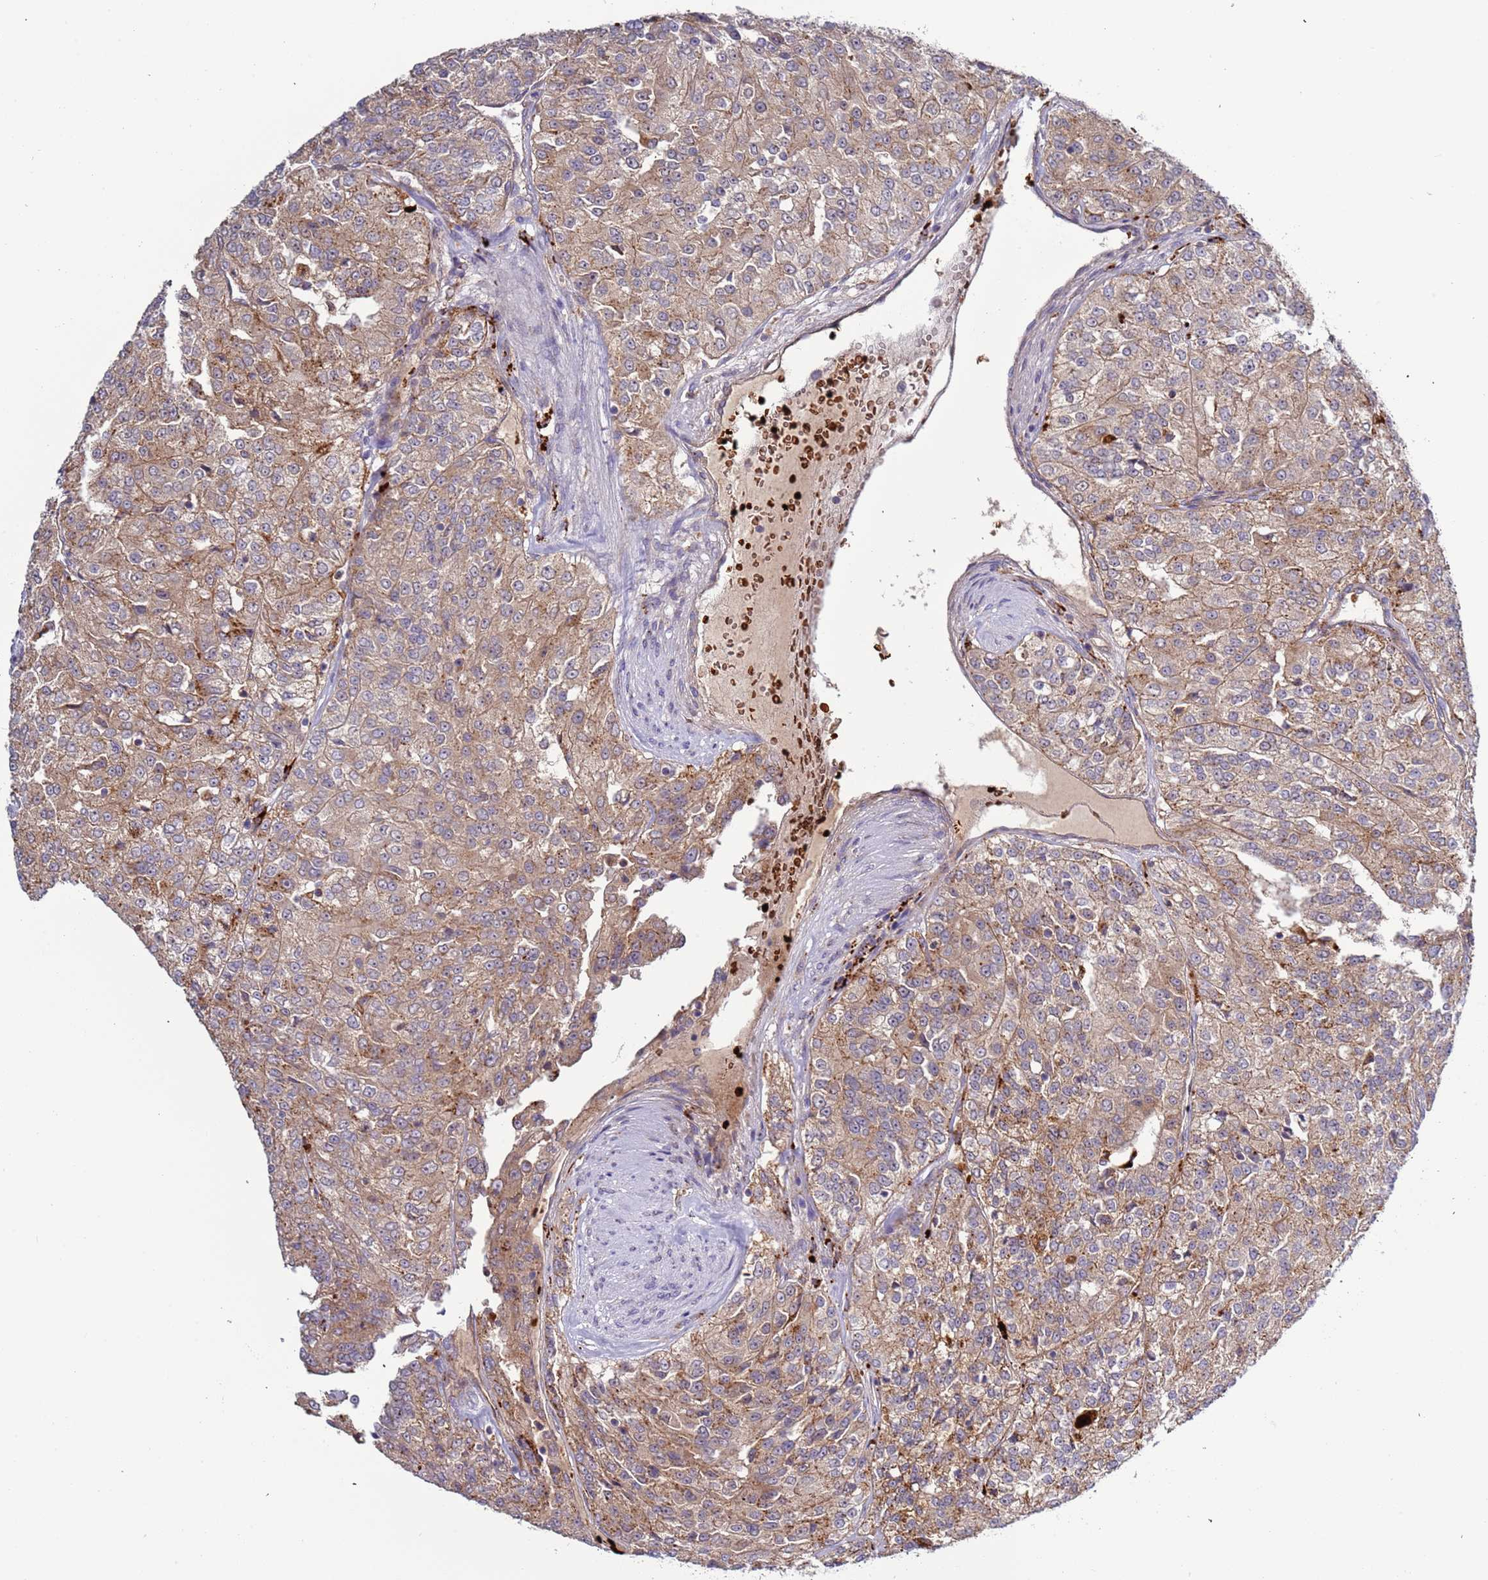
{"staining": {"intensity": "moderate", "quantity": ">75%", "location": "cytoplasmic/membranous"}, "tissue": "renal cancer", "cell_type": "Tumor cells", "image_type": "cancer", "snomed": [{"axis": "morphology", "description": "Adenocarcinoma, NOS"}, {"axis": "topography", "description": "Kidney"}], "caption": "Immunohistochemical staining of renal cancer (adenocarcinoma) displays moderate cytoplasmic/membranous protein staining in approximately >75% of tumor cells.", "gene": "VPS36", "patient": {"sex": "female", "age": 63}}